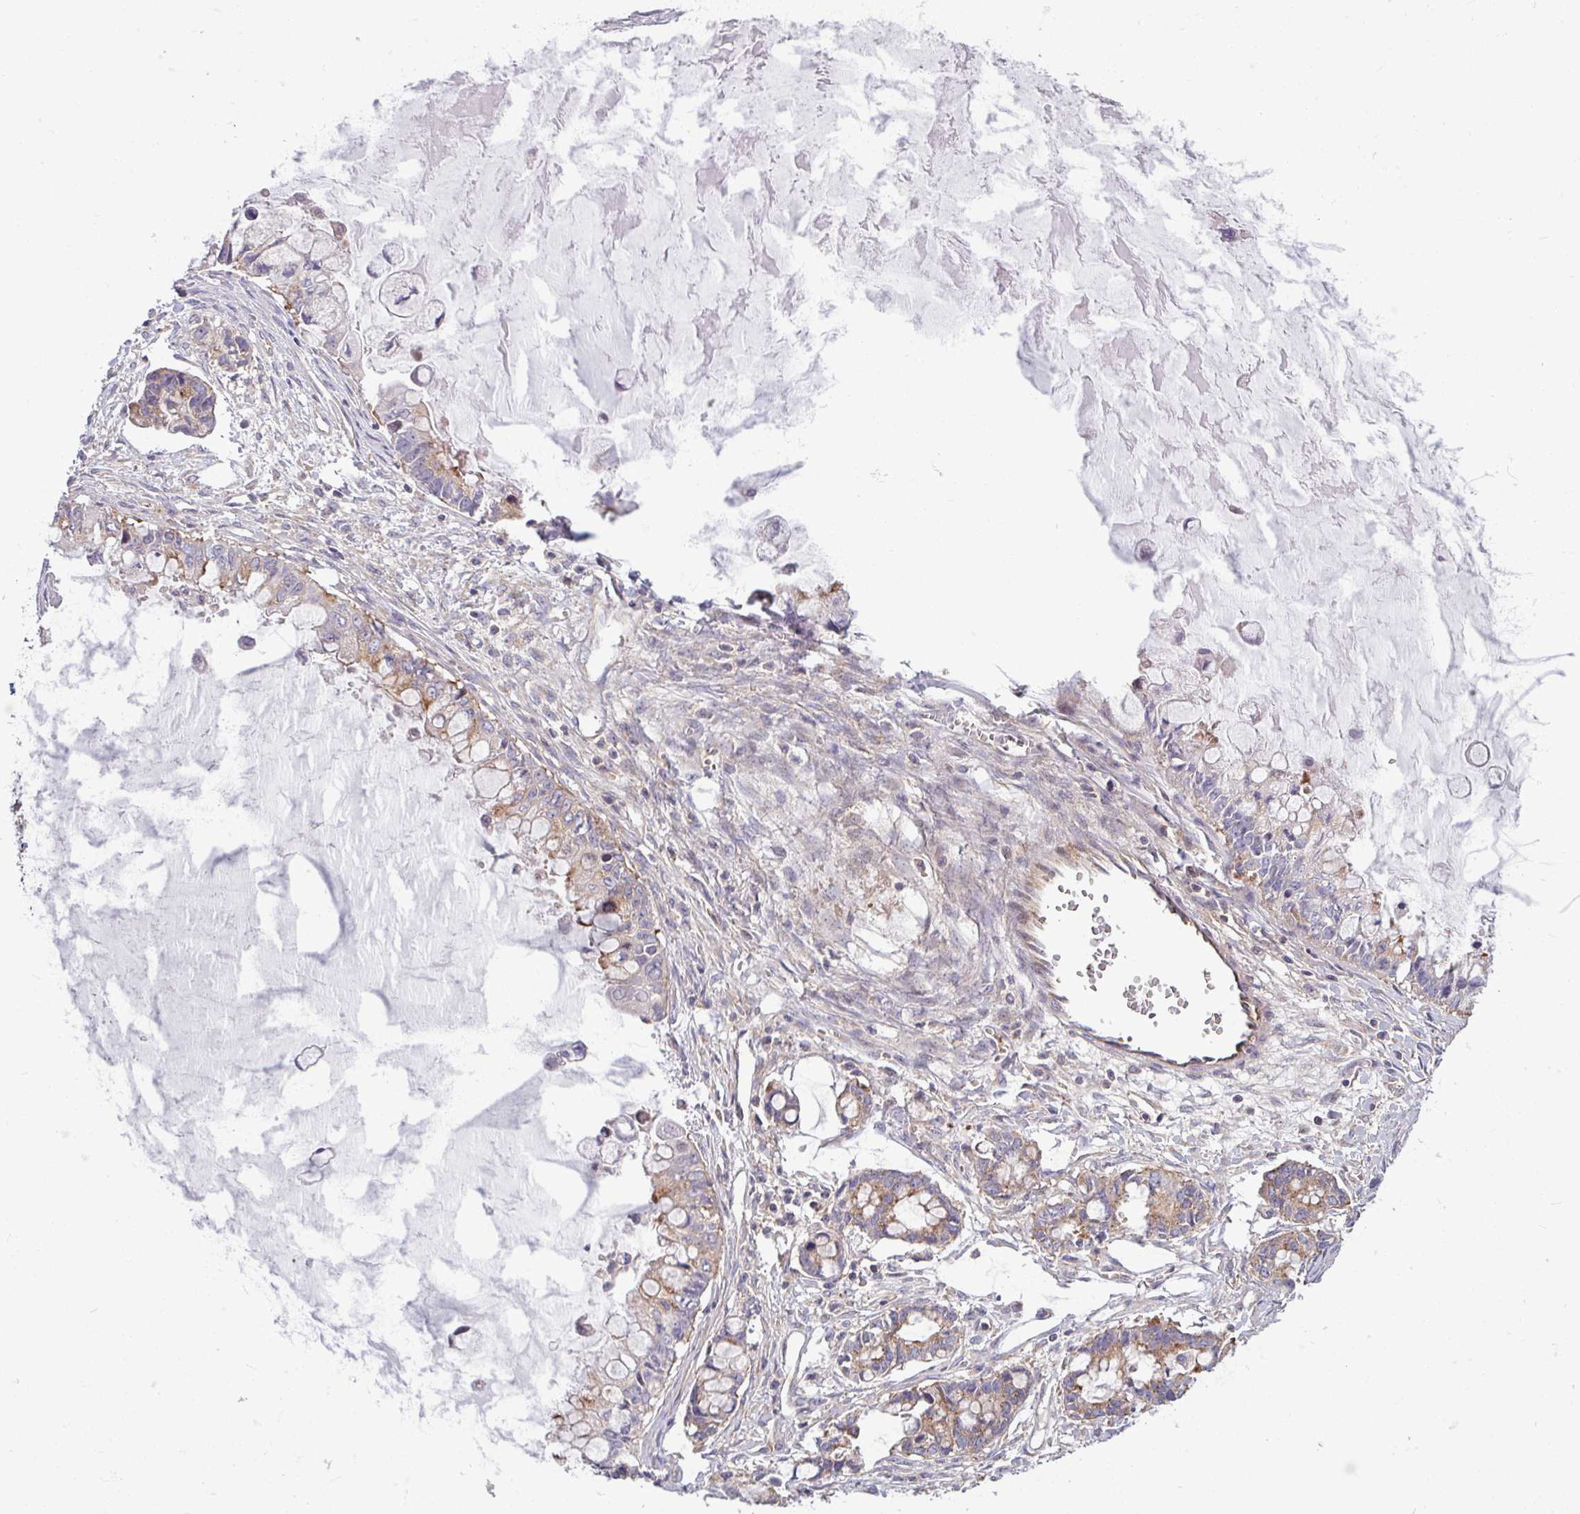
{"staining": {"intensity": "weak", "quantity": "25%-75%", "location": "cytoplasmic/membranous"}, "tissue": "ovarian cancer", "cell_type": "Tumor cells", "image_type": "cancer", "snomed": [{"axis": "morphology", "description": "Cystadenocarcinoma, mucinous, NOS"}, {"axis": "topography", "description": "Ovary"}], "caption": "DAB (3,3'-diaminobenzidine) immunohistochemical staining of human ovarian cancer (mucinous cystadenocarcinoma) demonstrates weak cytoplasmic/membranous protein staining in approximately 25%-75% of tumor cells.", "gene": "LSM12", "patient": {"sex": "female", "age": 63}}